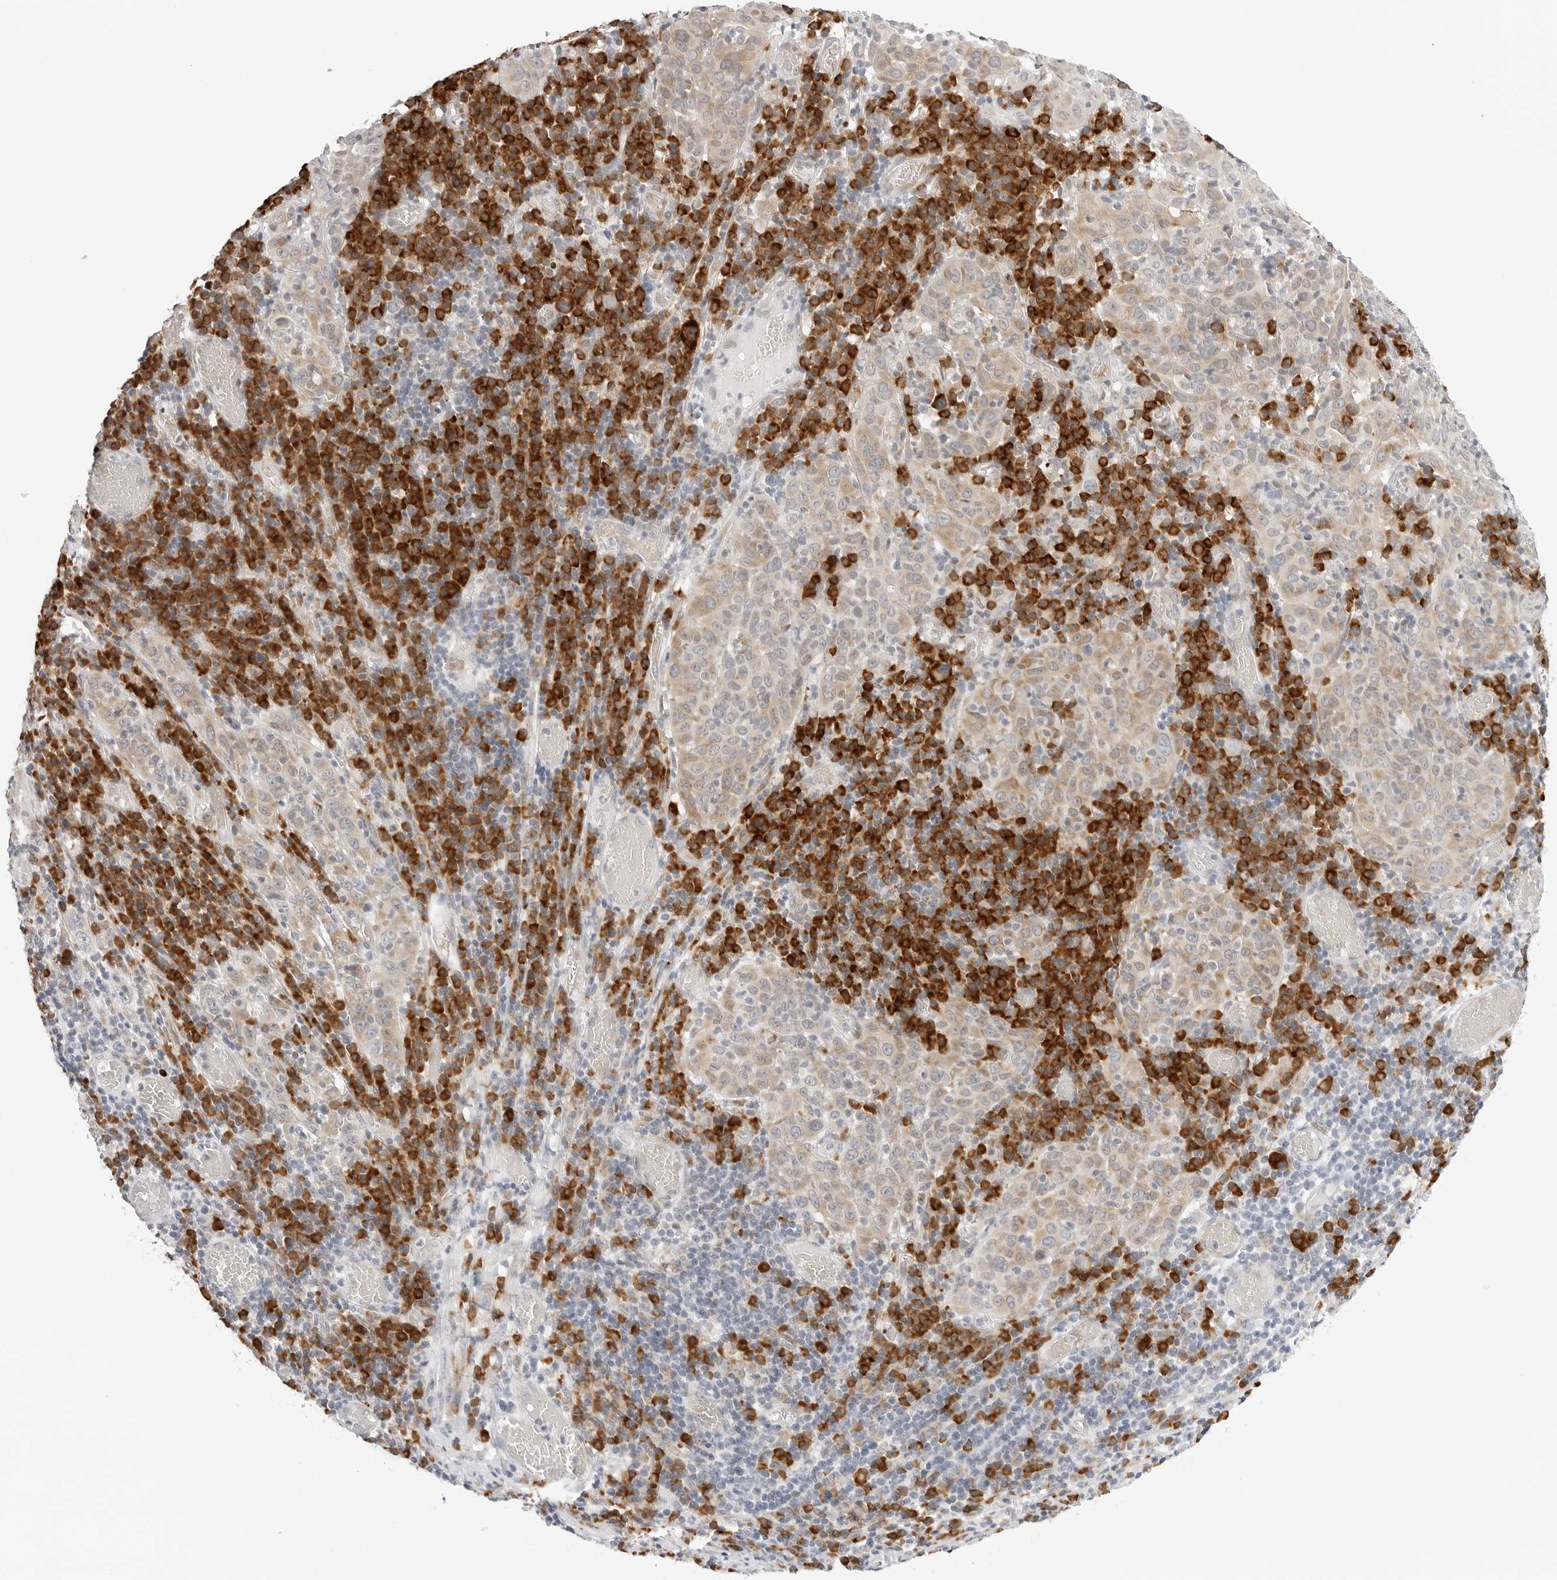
{"staining": {"intensity": "weak", "quantity": ">75%", "location": "cytoplasmic/membranous"}, "tissue": "cervical cancer", "cell_type": "Tumor cells", "image_type": "cancer", "snomed": [{"axis": "morphology", "description": "Squamous cell carcinoma, NOS"}, {"axis": "topography", "description": "Cervix"}], "caption": "The photomicrograph reveals immunohistochemical staining of cervical cancer. There is weak cytoplasmic/membranous expression is present in about >75% of tumor cells.", "gene": "RPN1", "patient": {"sex": "female", "age": 46}}